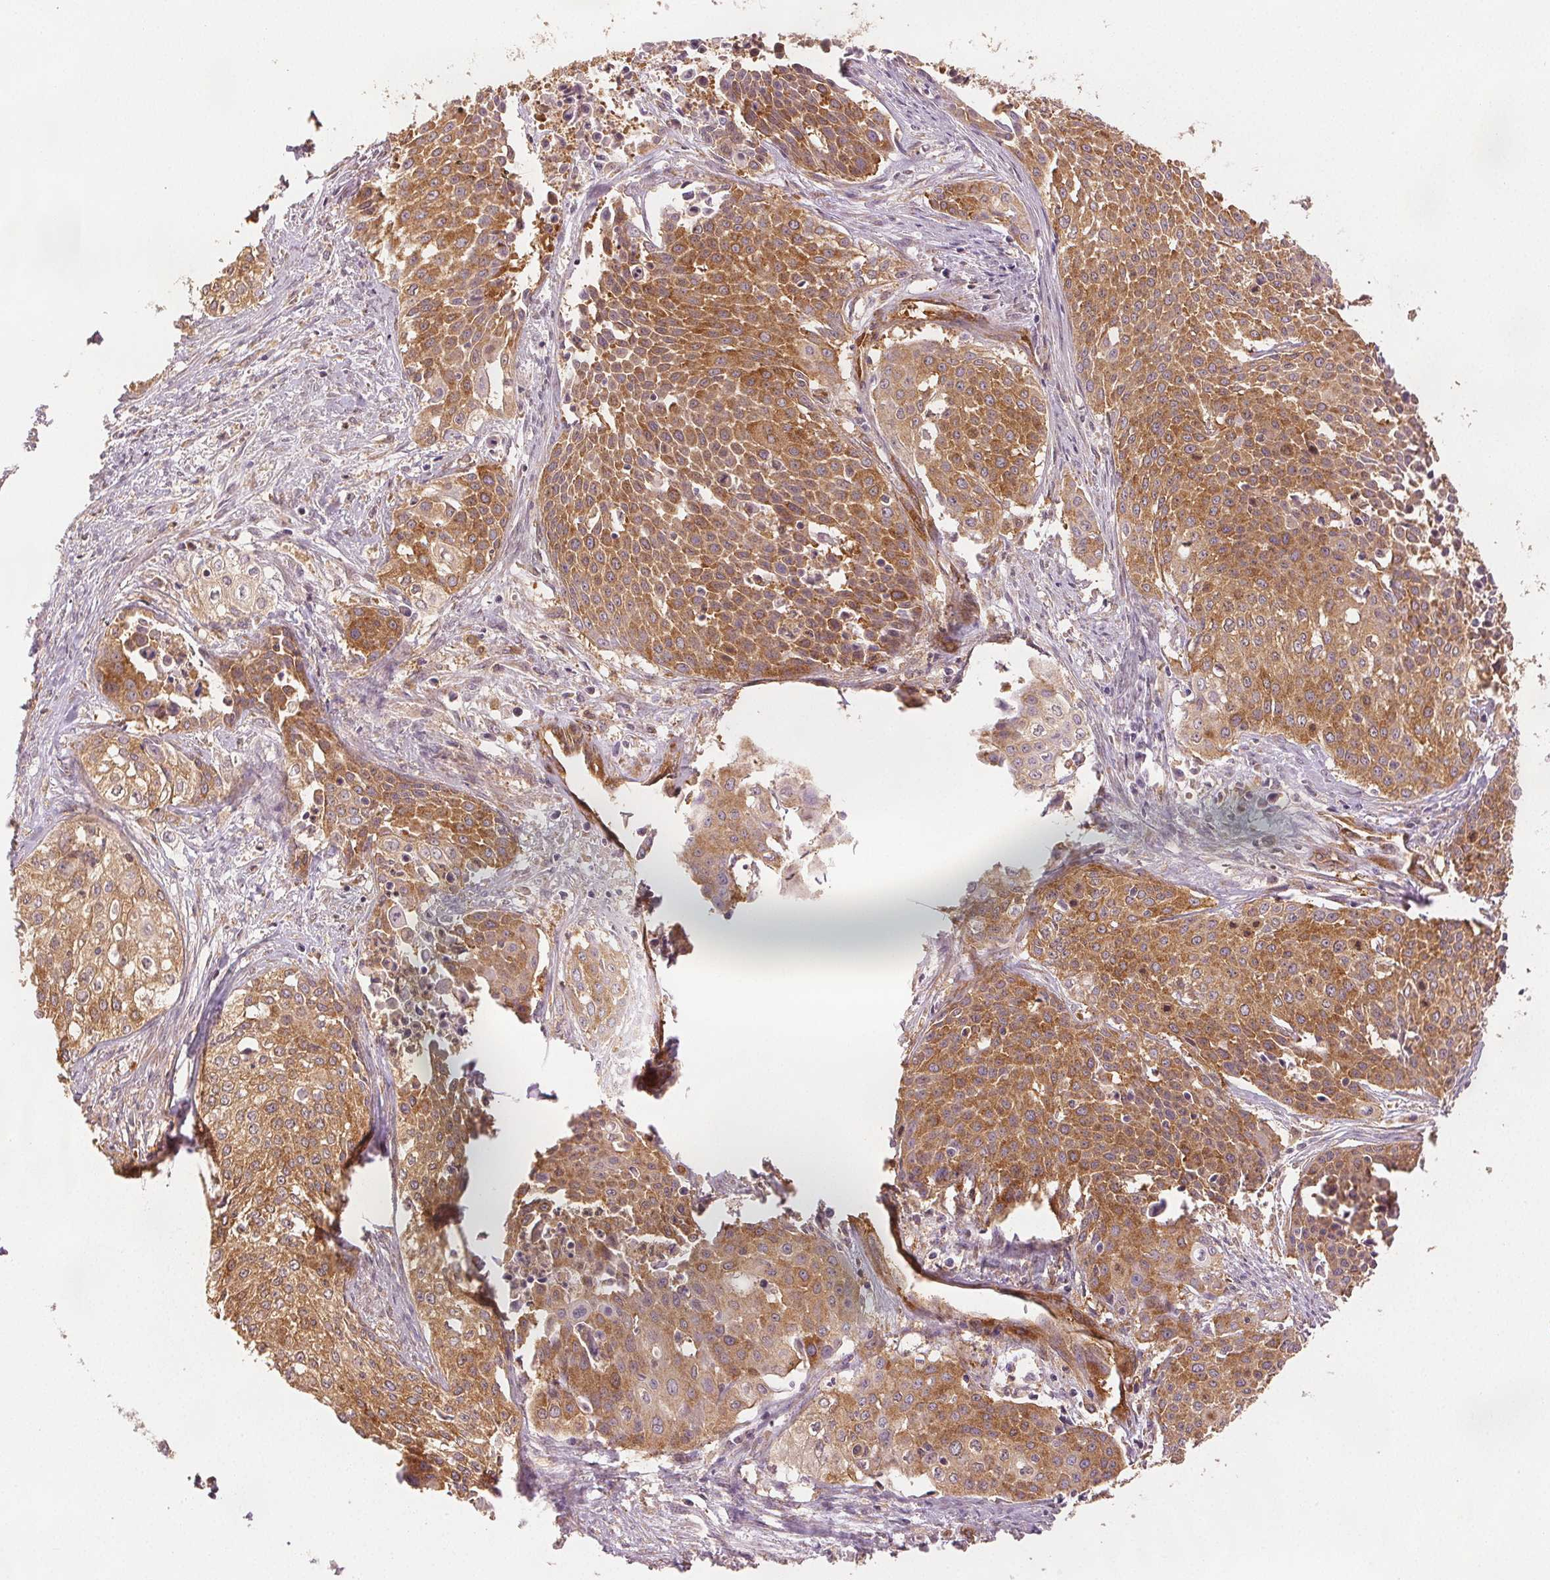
{"staining": {"intensity": "moderate", "quantity": ">75%", "location": "cytoplasmic/membranous"}, "tissue": "cervical cancer", "cell_type": "Tumor cells", "image_type": "cancer", "snomed": [{"axis": "morphology", "description": "Squamous cell carcinoma, NOS"}, {"axis": "topography", "description": "Cervix"}], "caption": "This photomicrograph demonstrates immunohistochemistry staining of cervical cancer (squamous cell carcinoma), with medium moderate cytoplasmic/membranous positivity in approximately >75% of tumor cells.", "gene": "DIAPH2", "patient": {"sex": "female", "age": 39}}